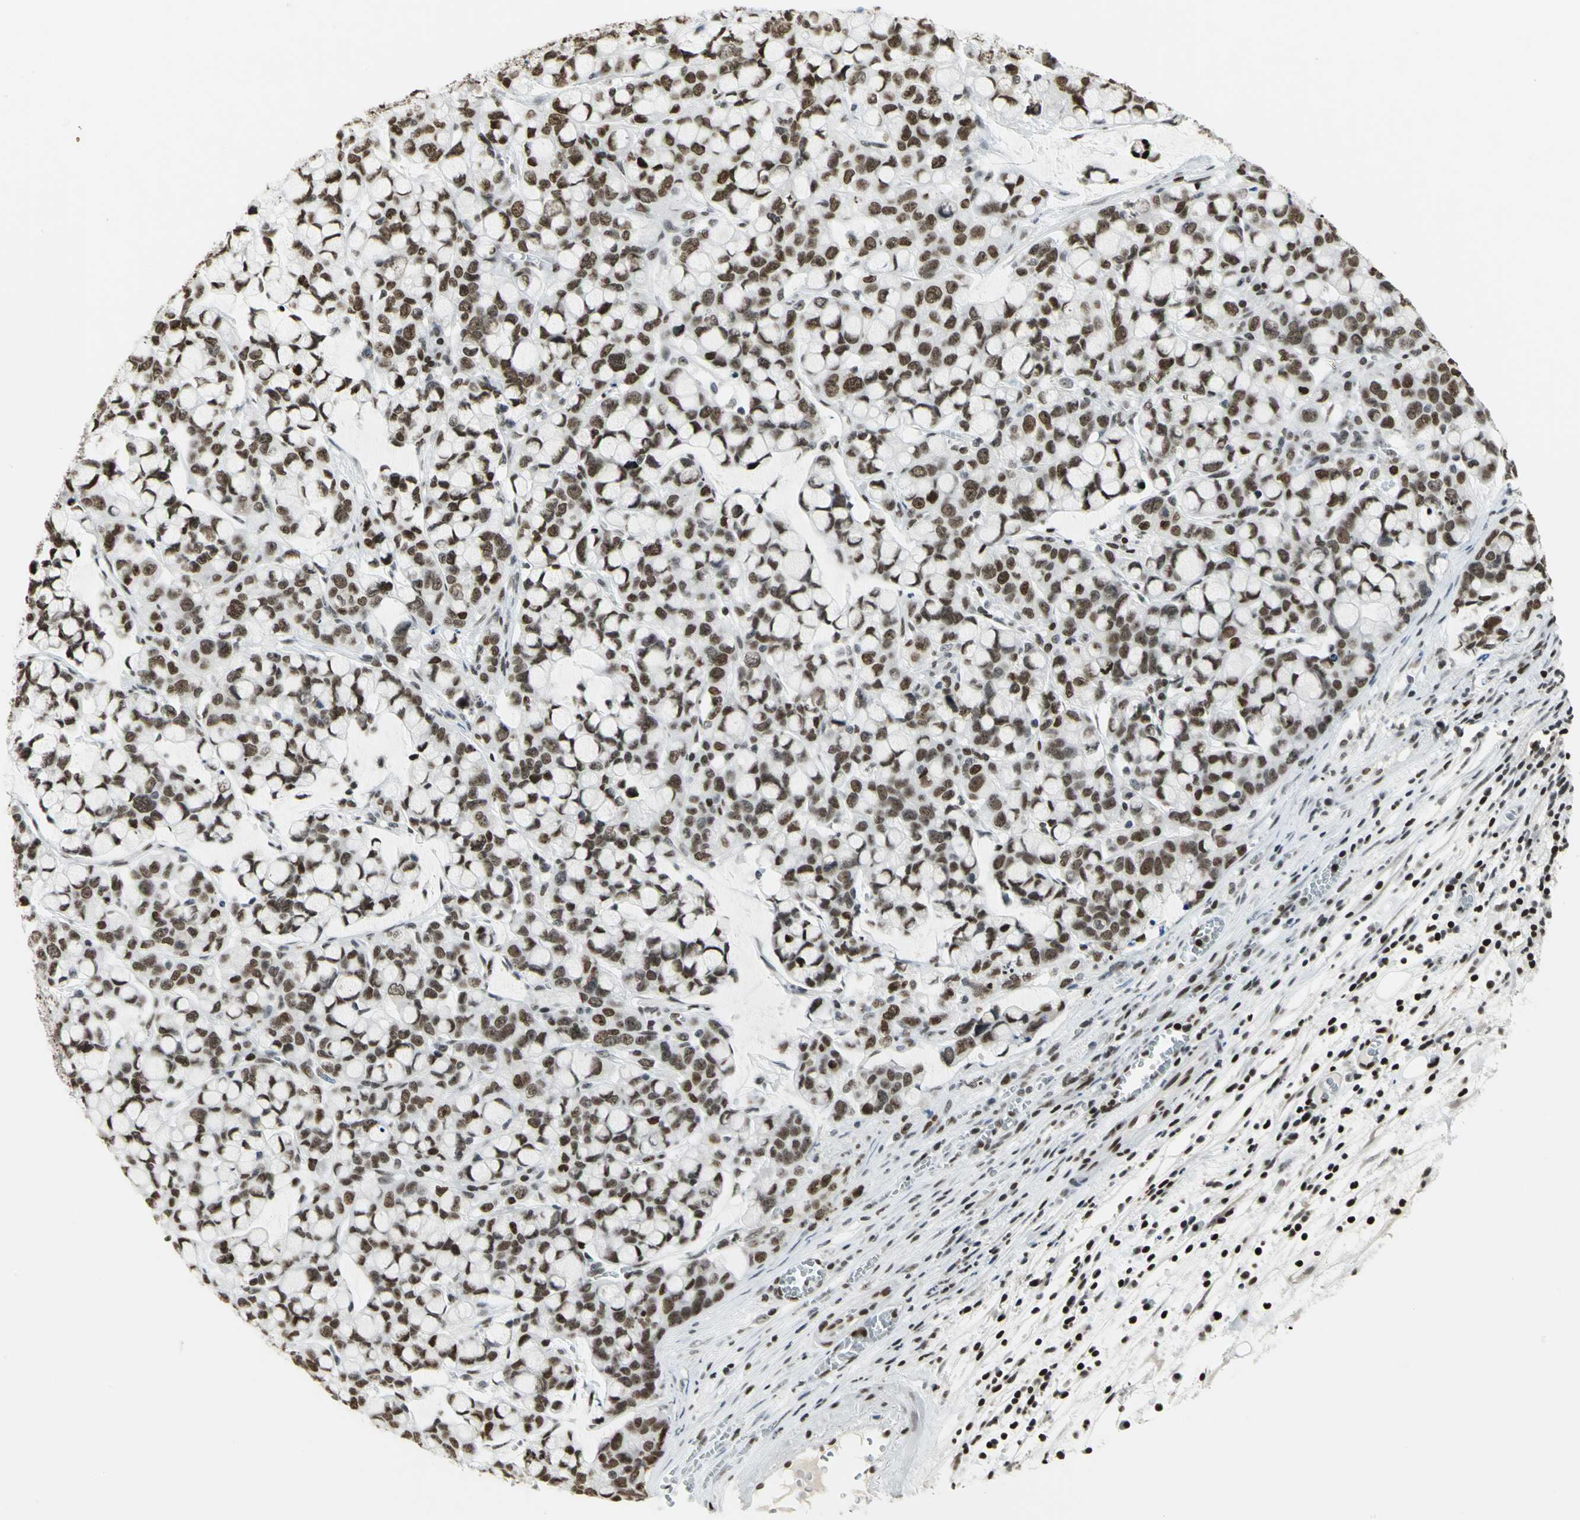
{"staining": {"intensity": "strong", "quantity": ">75%", "location": "nuclear"}, "tissue": "stomach cancer", "cell_type": "Tumor cells", "image_type": "cancer", "snomed": [{"axis": "morphology", "description": "Adenocarcinoma, NOS"}, {"axis": "topography", "description": "Stomach, lower"}], "caption": "Protein expression analysis of human stomach adenocarcinoma reveals strong nuclear expression in approximately >75% of tumor cells. (DAB (3,3'-diaminobenzidine) = brown stain, brightfield microscopy at high magnification).", "gene": "HMGB1", "patient": {"sex": "male", "age": 84}}